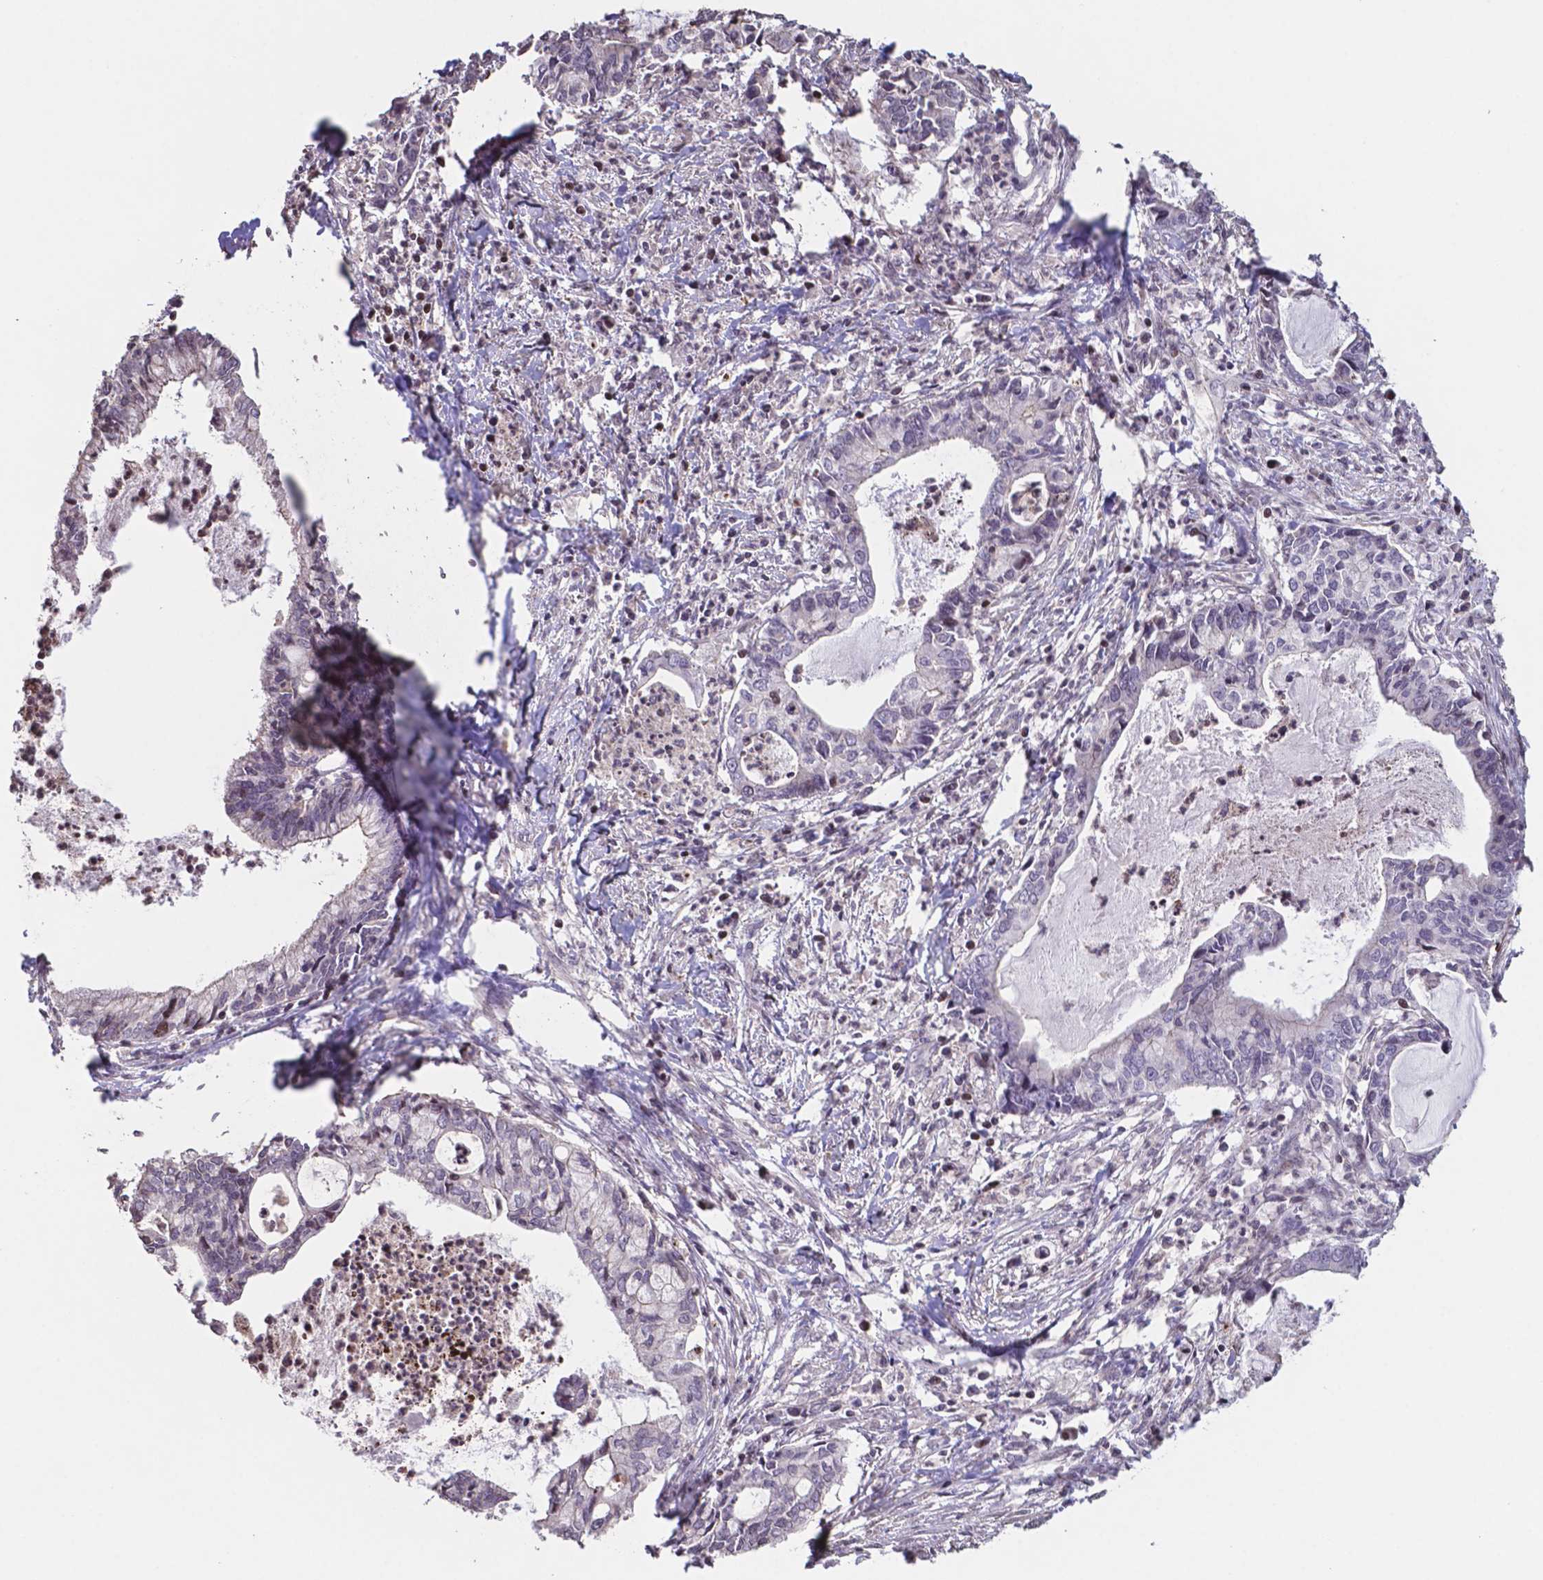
{"staining": {"intensity": "negative", "quantity": "none", "location": "none"}, "tissue": "cervical cancer", "cell_type": "Tumor cells", "image_type": "cancer", "snomed": [{"axis": "morphology", "description": "Adenocarcinoma, NOS"}, {"axis": "topography", "description": "Cervix"}], "caption": "High power microscopy photomicrograph of an immunohistochemistry (IHC) photomicrograph of cervical adenocarcinoma, revealing no significant expression in tumor cells.", "gene": "MLC1", "patient": {"sex": "female", "age": 42}}